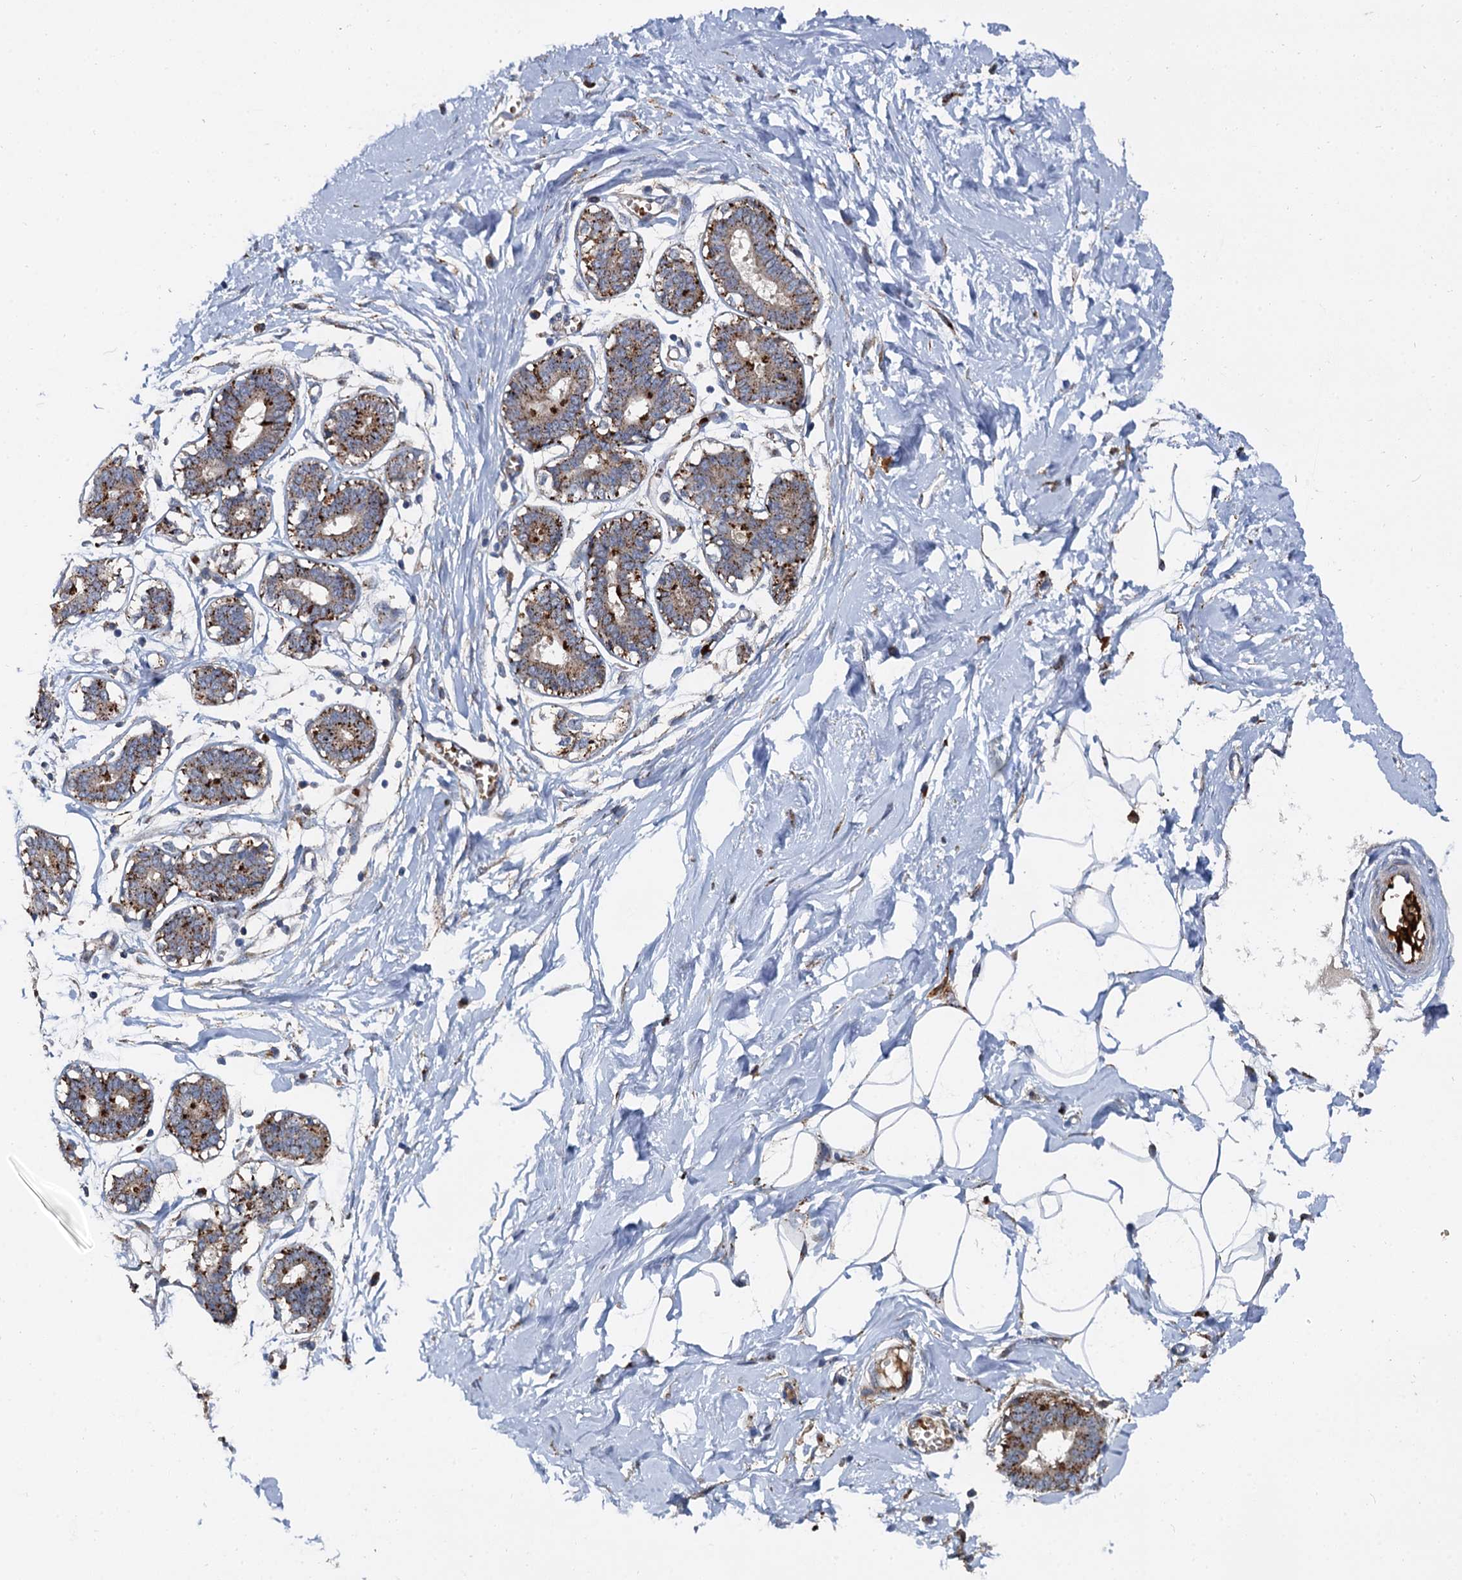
{"staining": {"intensity": "negative", "quantity": "none", "location": "none"}, "tissue": "breast", "cell_type": "Adipocytes", "image_type": "normal", "snomed": [{"axis": "morphology", "description": "Normal tissue, NOS"}, {"axis": "topography", "description": "Breast"}], "caption": "A micrograph of breast stained for a protein shows no brown staining in adipocytes. (IHC, brightfield microscopy, high magnification).", "gene": "GBA1", "patient": {"sex": "female", "age": 27}}